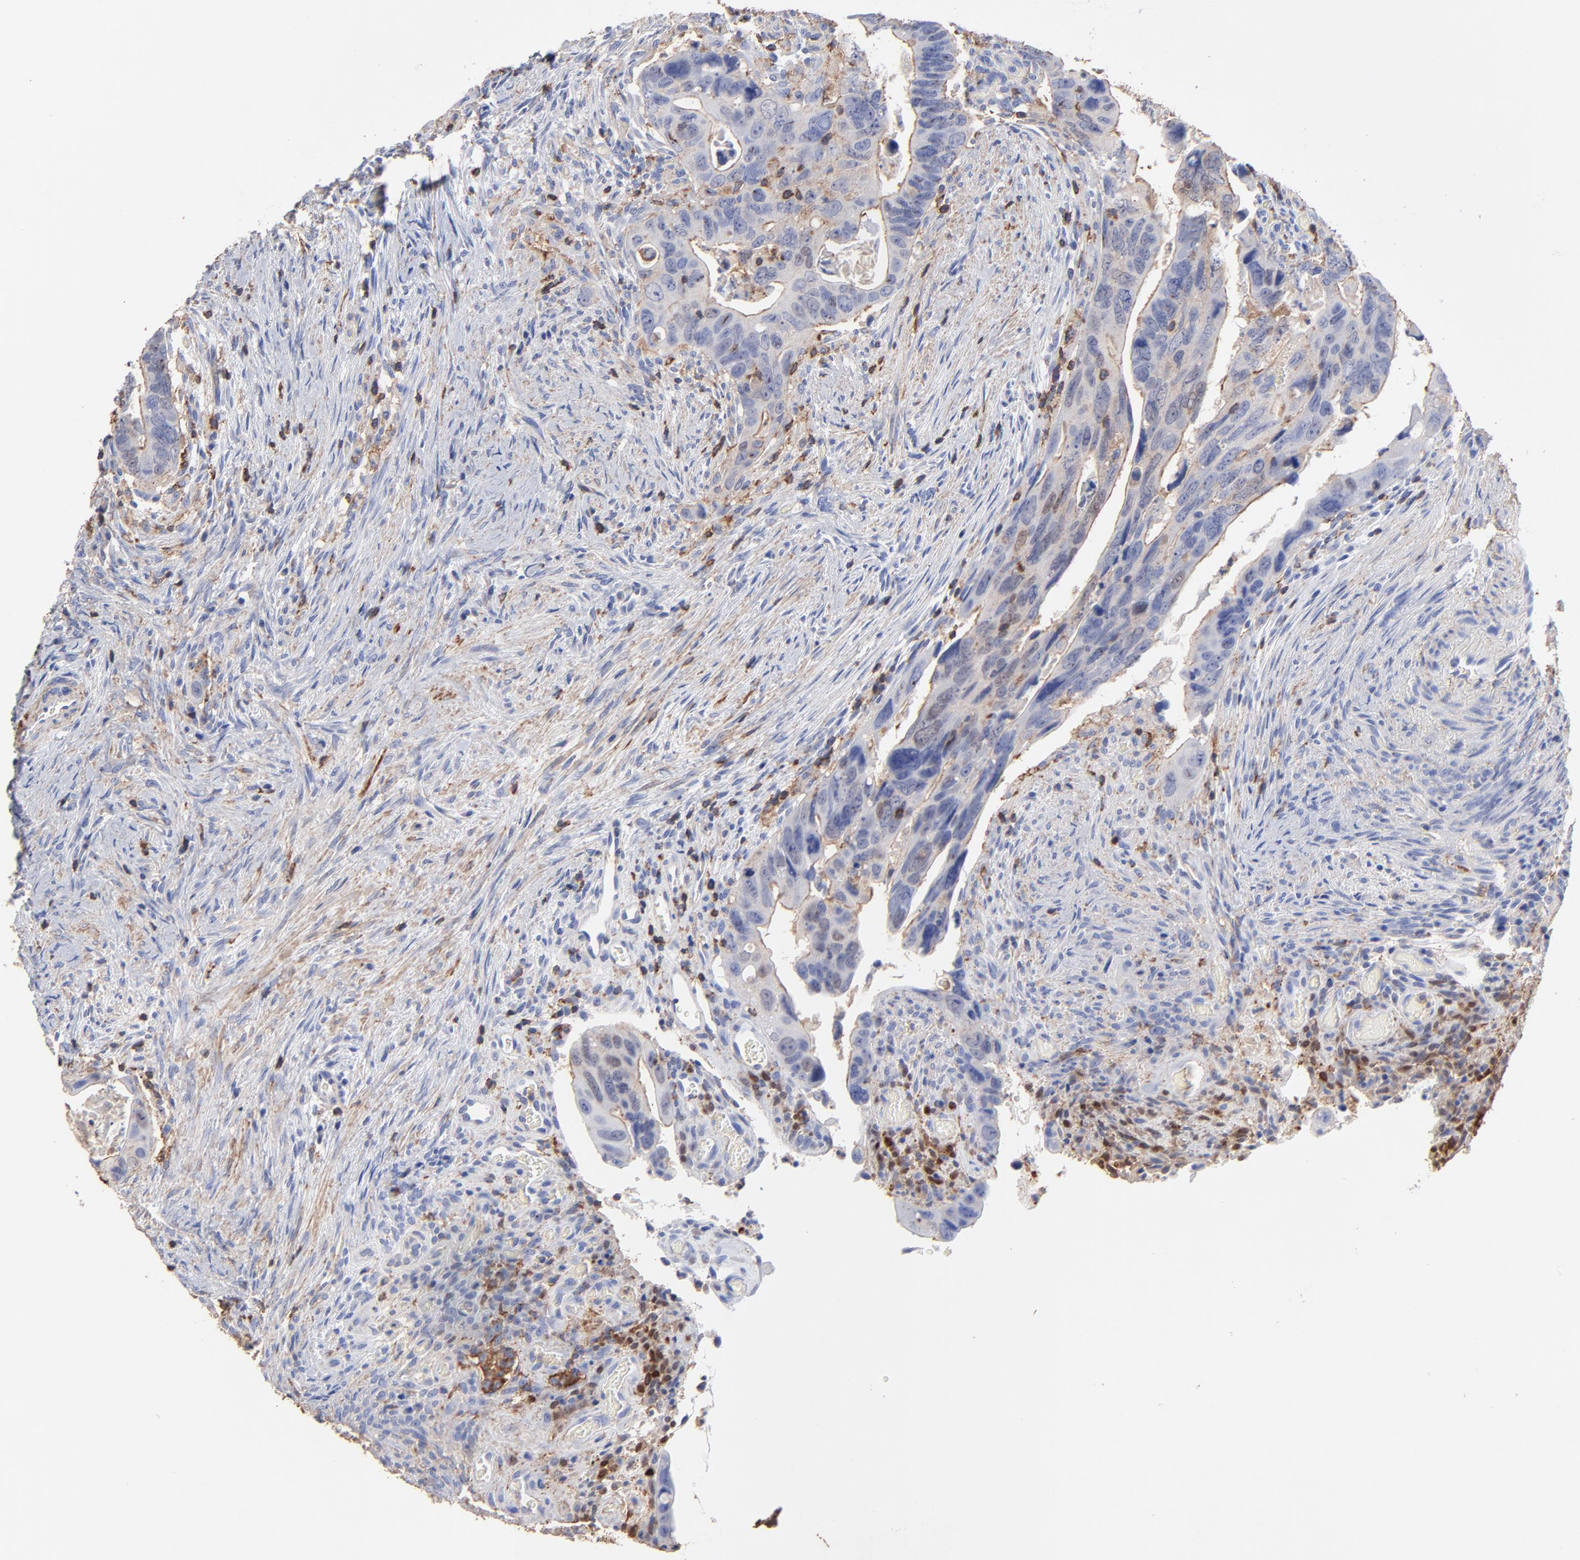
{"staining": {"intensity": "weak", "quantity": "25%-75%", "location": "cytoplasmic/membranous"}, "tissue": "colorectal cancer", "cell_type": "Tumor cells", "image_type": "cancer", "snomed": [{"axis": "morphology", "description": "Adenocarcinoma, NOS"}, {"axis": "topography", "description": "Rectum"}], "caption": "Weak cytoplasmic/membranous positivity is identified in approximately 25%-75% of tumor cells in colorectal cancer.", "gene": "ASL", "patient": {"sex": "male", "age": 53}}